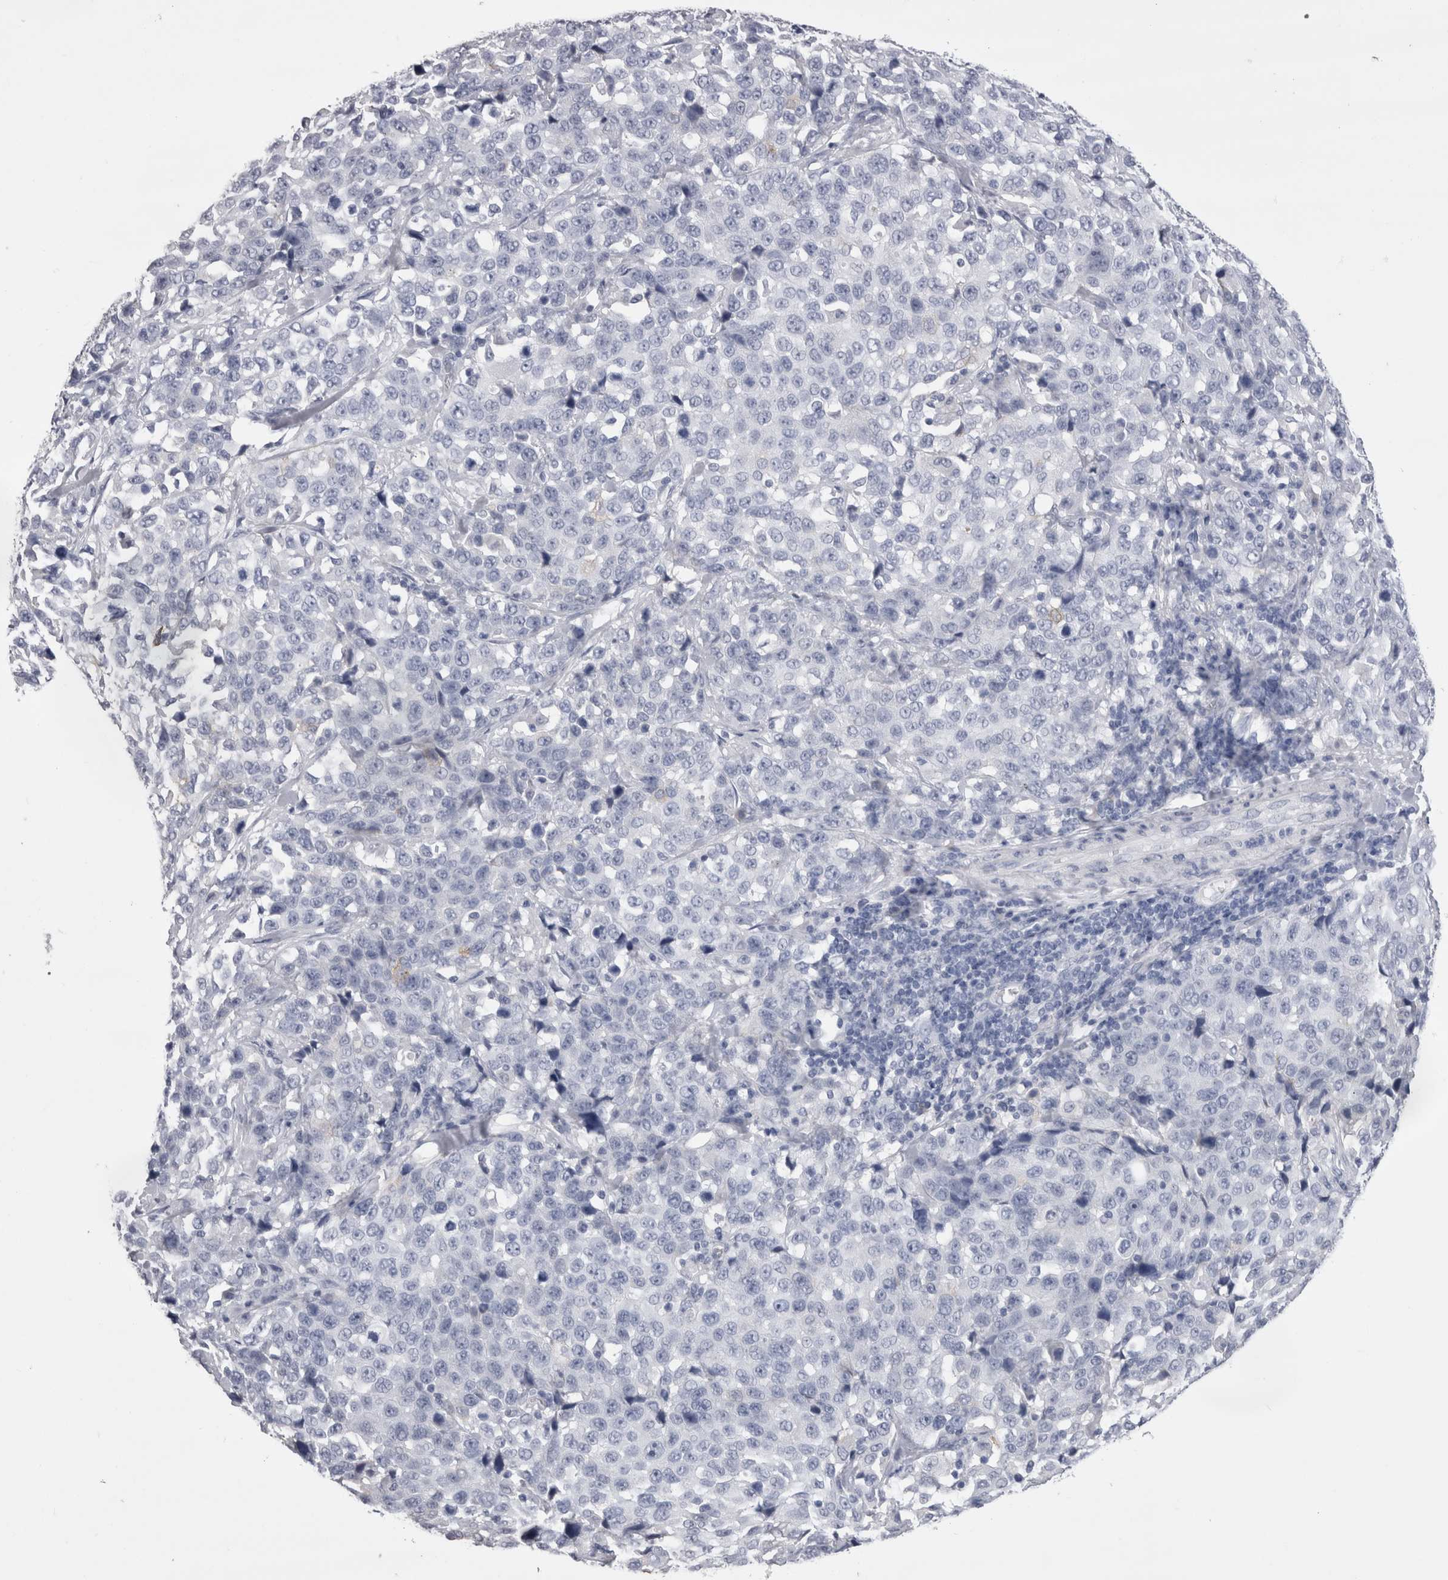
{"staining": {"intensity": "negative", "quantity": "none", "location": "none"}, "tissue": "stomach cancer", "cell_type": "Tumor cells", "image_type": "cancer", "snomed": [{"axis": "morphology", "description": "Normal tissue, NOS"}, {"axis": "morphology", "description": "Adenocarcinoma, NOS"}, {"axis": "topography", "description": "Stomach"}], "caption": "The immunohistochemistry (IHC) micrograph has no significant expression in tumor cells of stomach cancer (adenocarcinoma) tissue.", "gene": "CDHR5", "patient": {"sex": "male", "age": 48}}